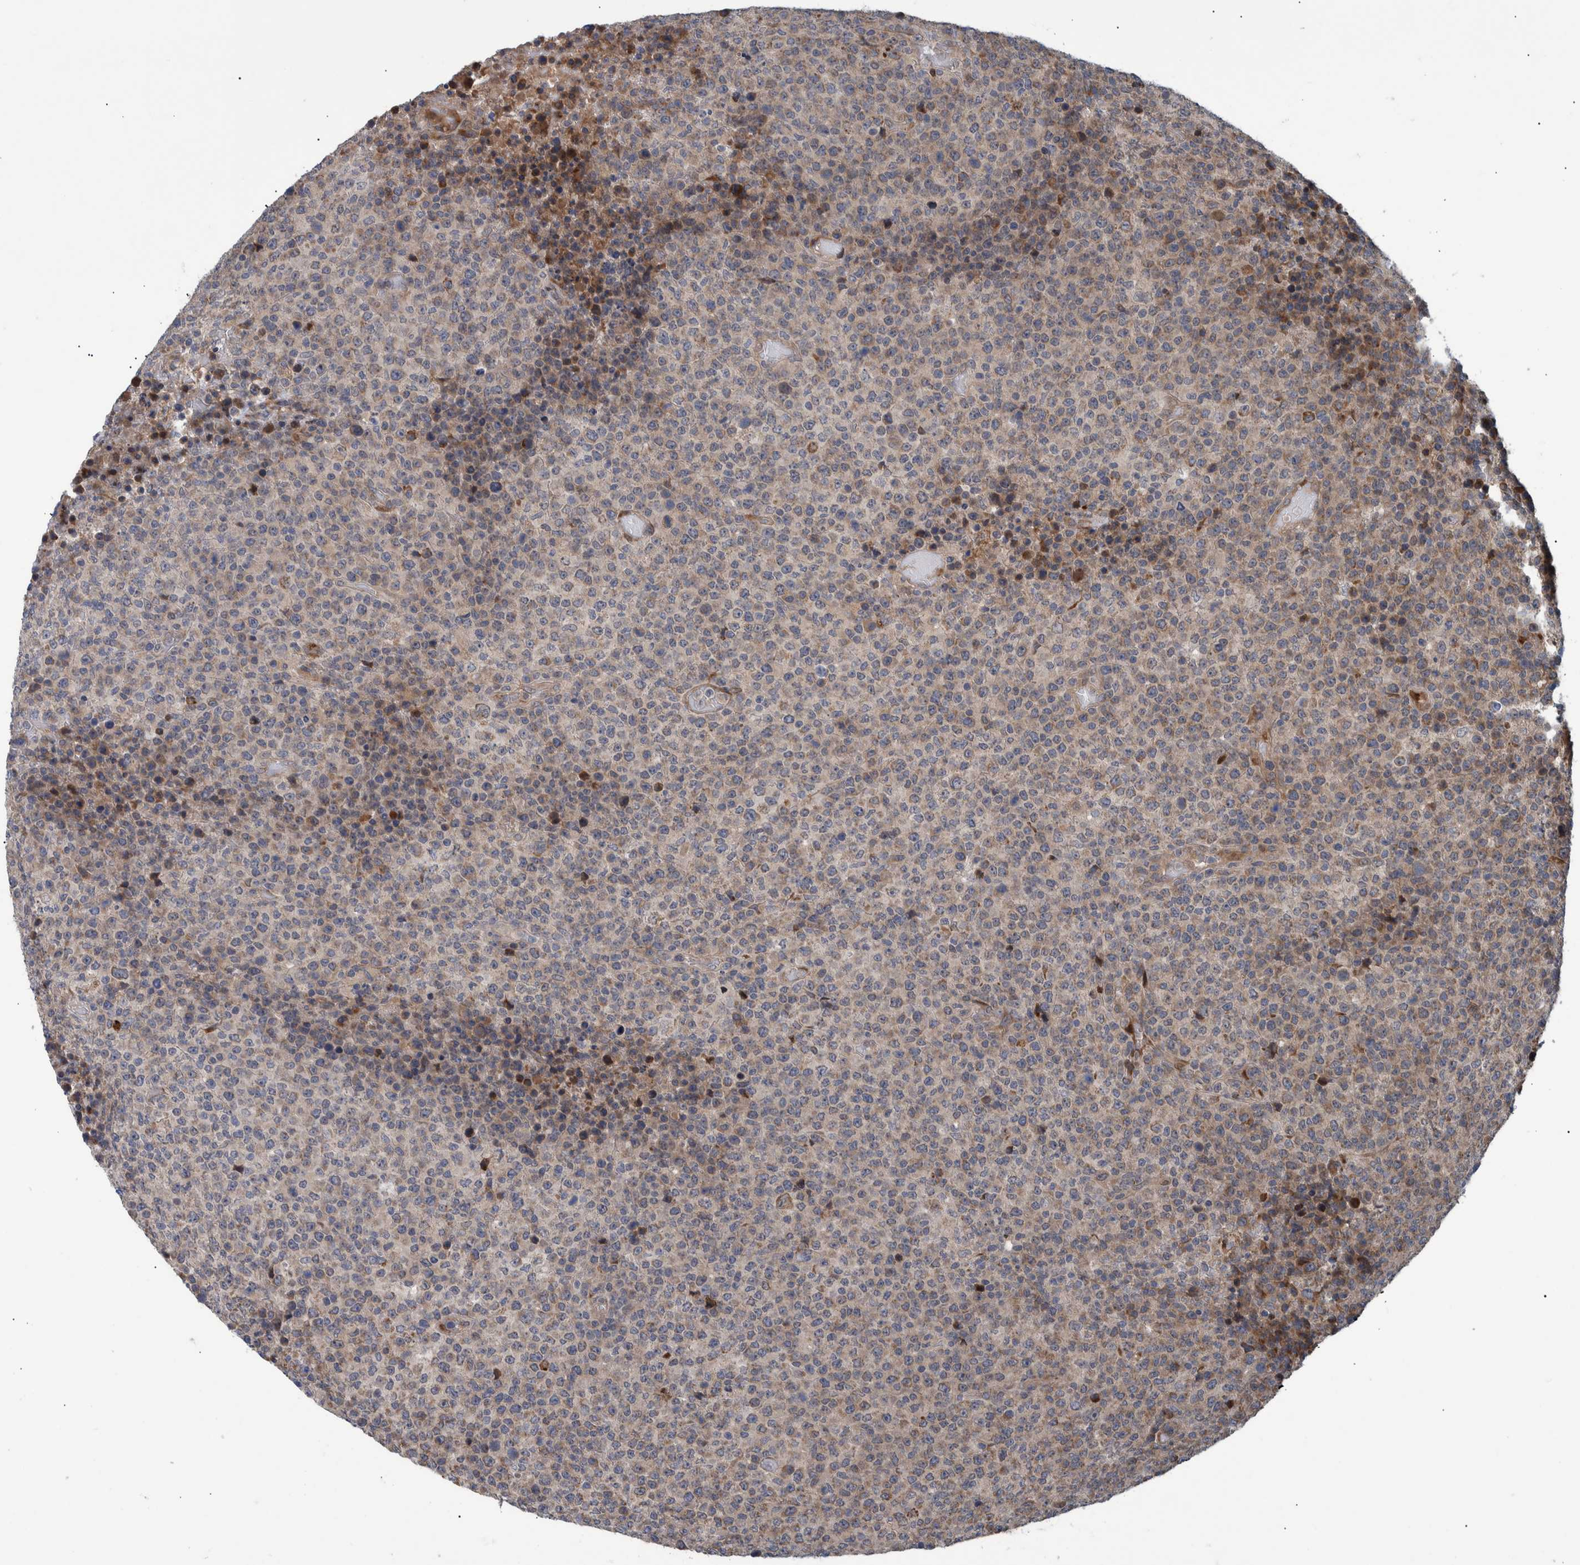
{"staining": {"intensity": "weak", "quantity": "25%-75%", "location": "cytoplasmic/membranous"}, "tissue": "lymphoma", "cell_type": "Tumor cells", "image_type": "cancer", "snomed": [{"axis": "morphology", "description": "Malignant lymphoma, non-Hodgkin's type, High grade"}, {"axis": "topography", "description": "Lymph node"}], "caption": "Brown immunohistochemical staining in human lymphoma exhibits weak cytoplasmic/membranous positivity in approximately 25%-75% of tumor cells.", "gene": "B3GNTL1", "patient": {"sex": "male", "age": 13}}